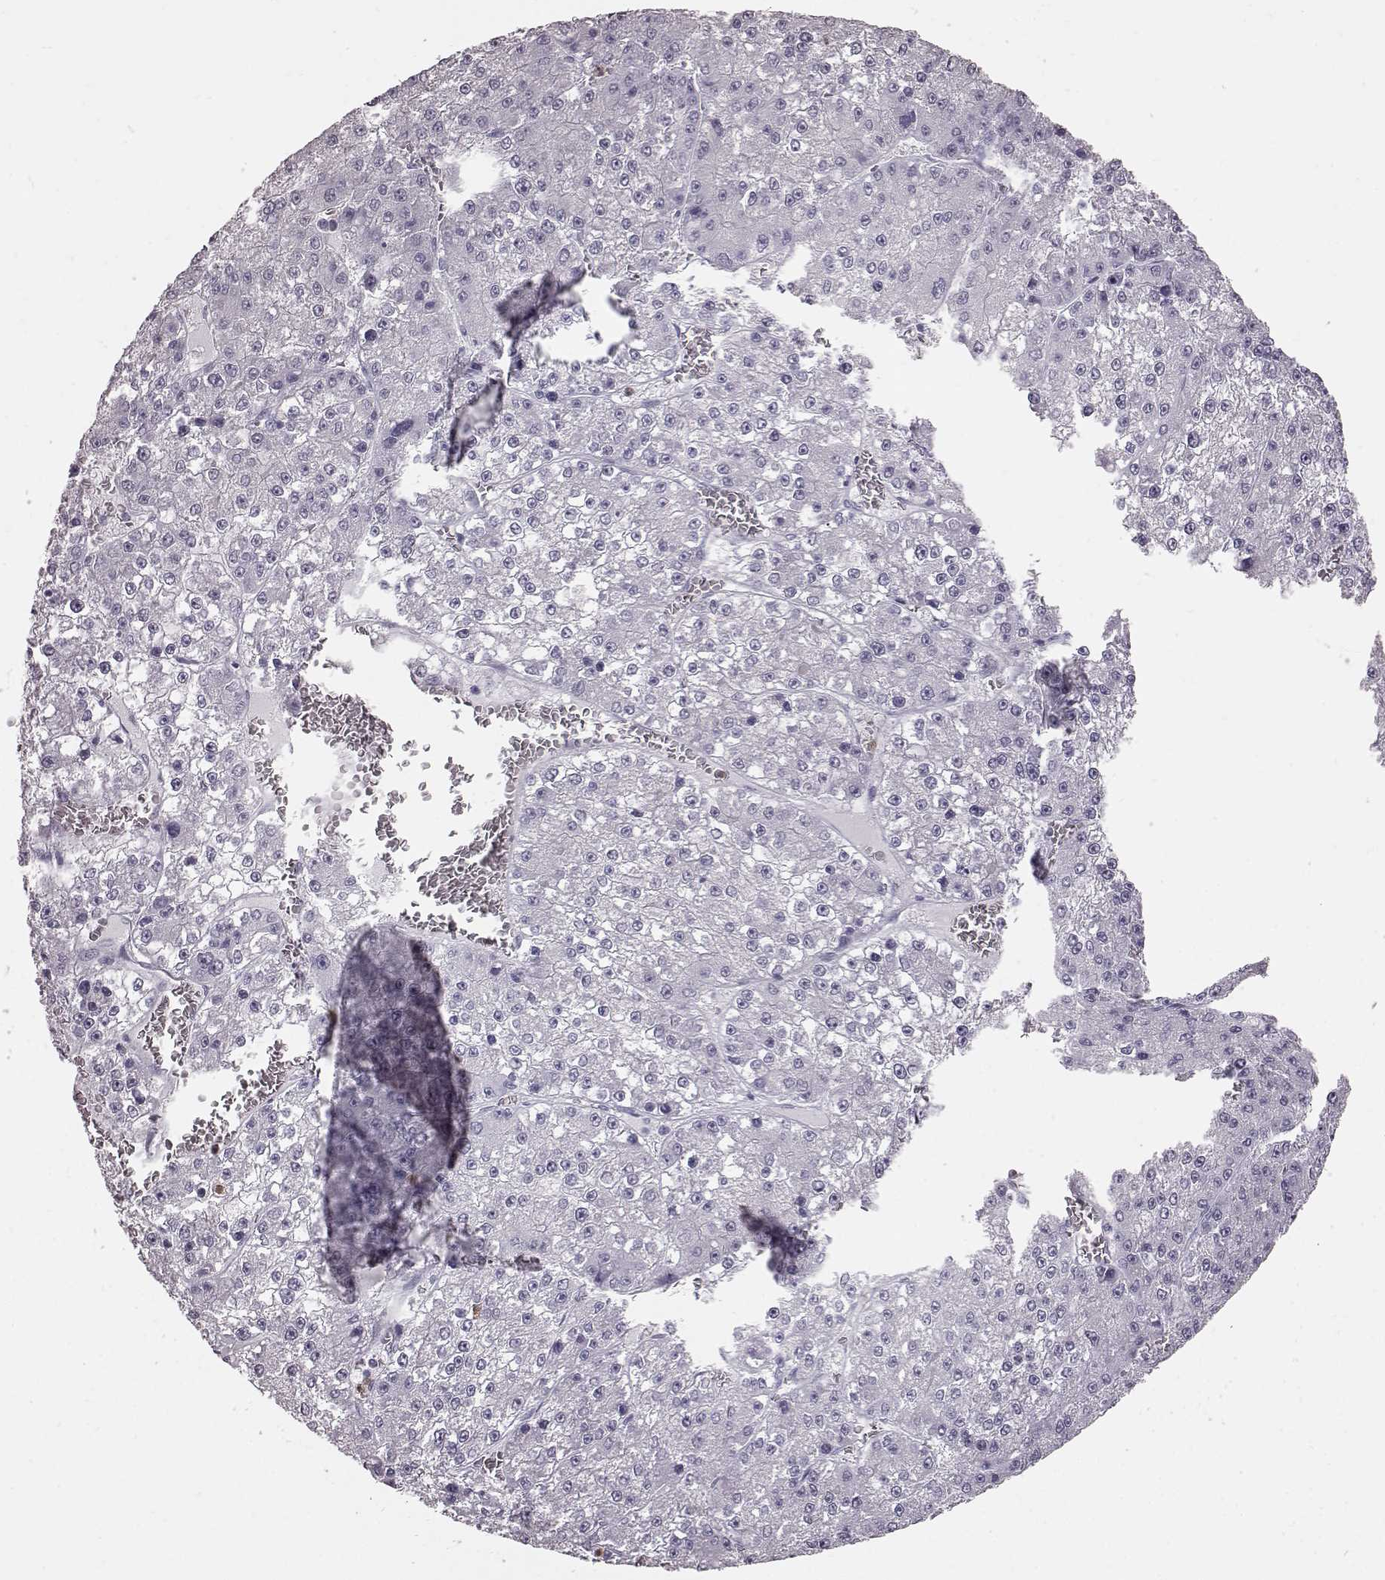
{"staining": {"intensity": "negative", "quantity": "none", "location": "none"}, "tissue": "liver cancer", "cell_type": "Tumor cells", "image_type": "cancer", "snomed": [{"axis": "morphology", "description": "Carcinoma, Hepatocellular, NOS"}, {"axis": "topography", "description": "Liver"}], "caption": "This is an immunohistochemistry image of human liver hepatocellular carcinoma. There is no expression in tumor cells.", "gene": "FUT4", "patient": {"sex": "female", "age": 73}}